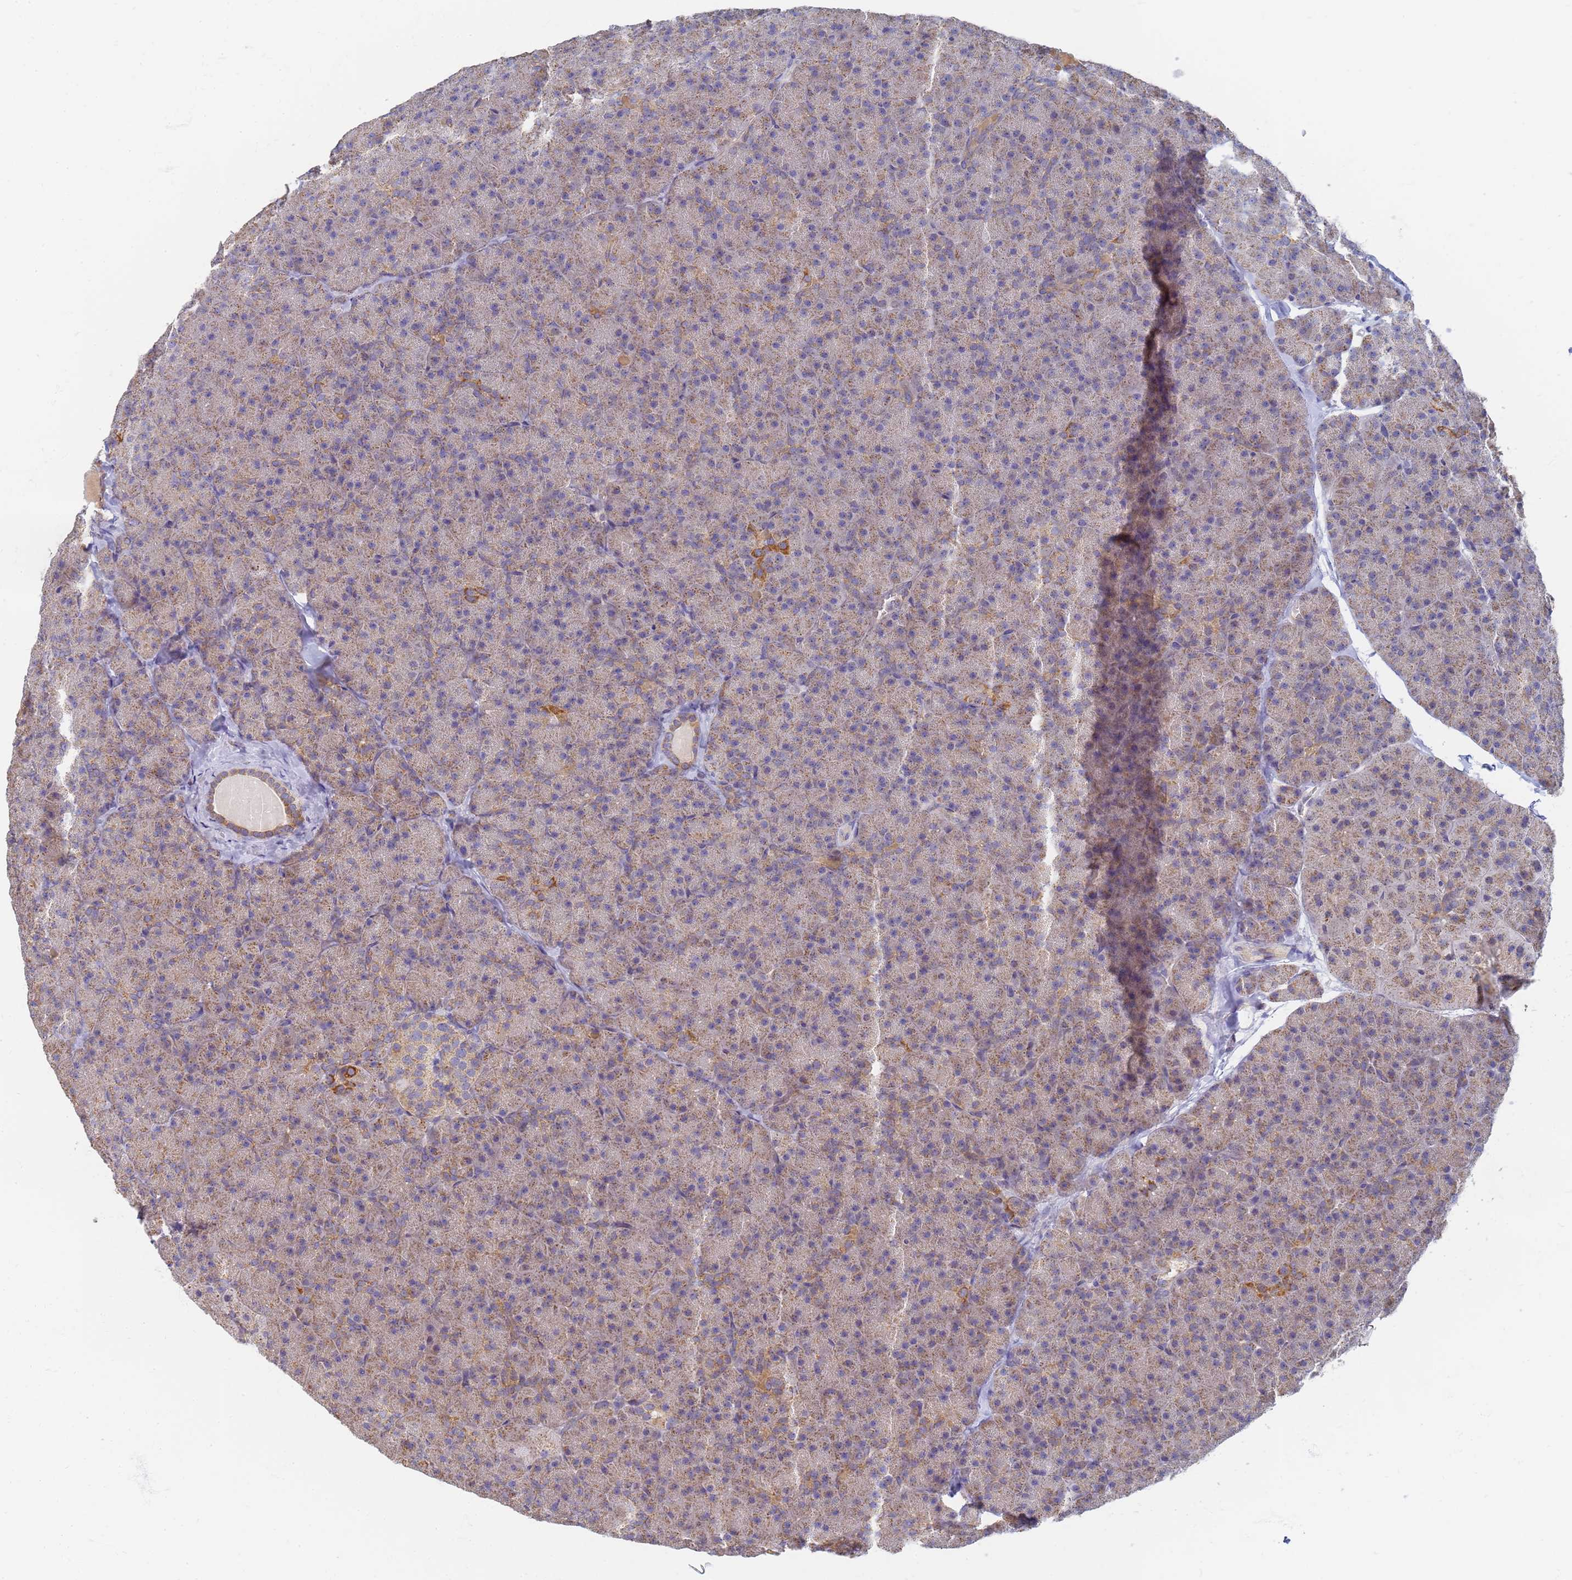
{"staining": {"intensity": "moderate", "quantity": ">75%", "location": "cytoplasmic/membranous"}, "tissue": "pancreas", "cell_type": "Exocrine glandular cells", "image_type": "normal", "snomed": [{"axis": "morphology", "description": "Normal tissue, NOS"}, {"axis": "topography", "description": "Pancreas"}], "caption": "Protein expression analysis of benign pancreas exhibits moderate cytoplasmic/membranous expression in about >75% of exocrine glandular cells.", "gene": "UTP23", "patient": {"sex": "male", "age": 36}}